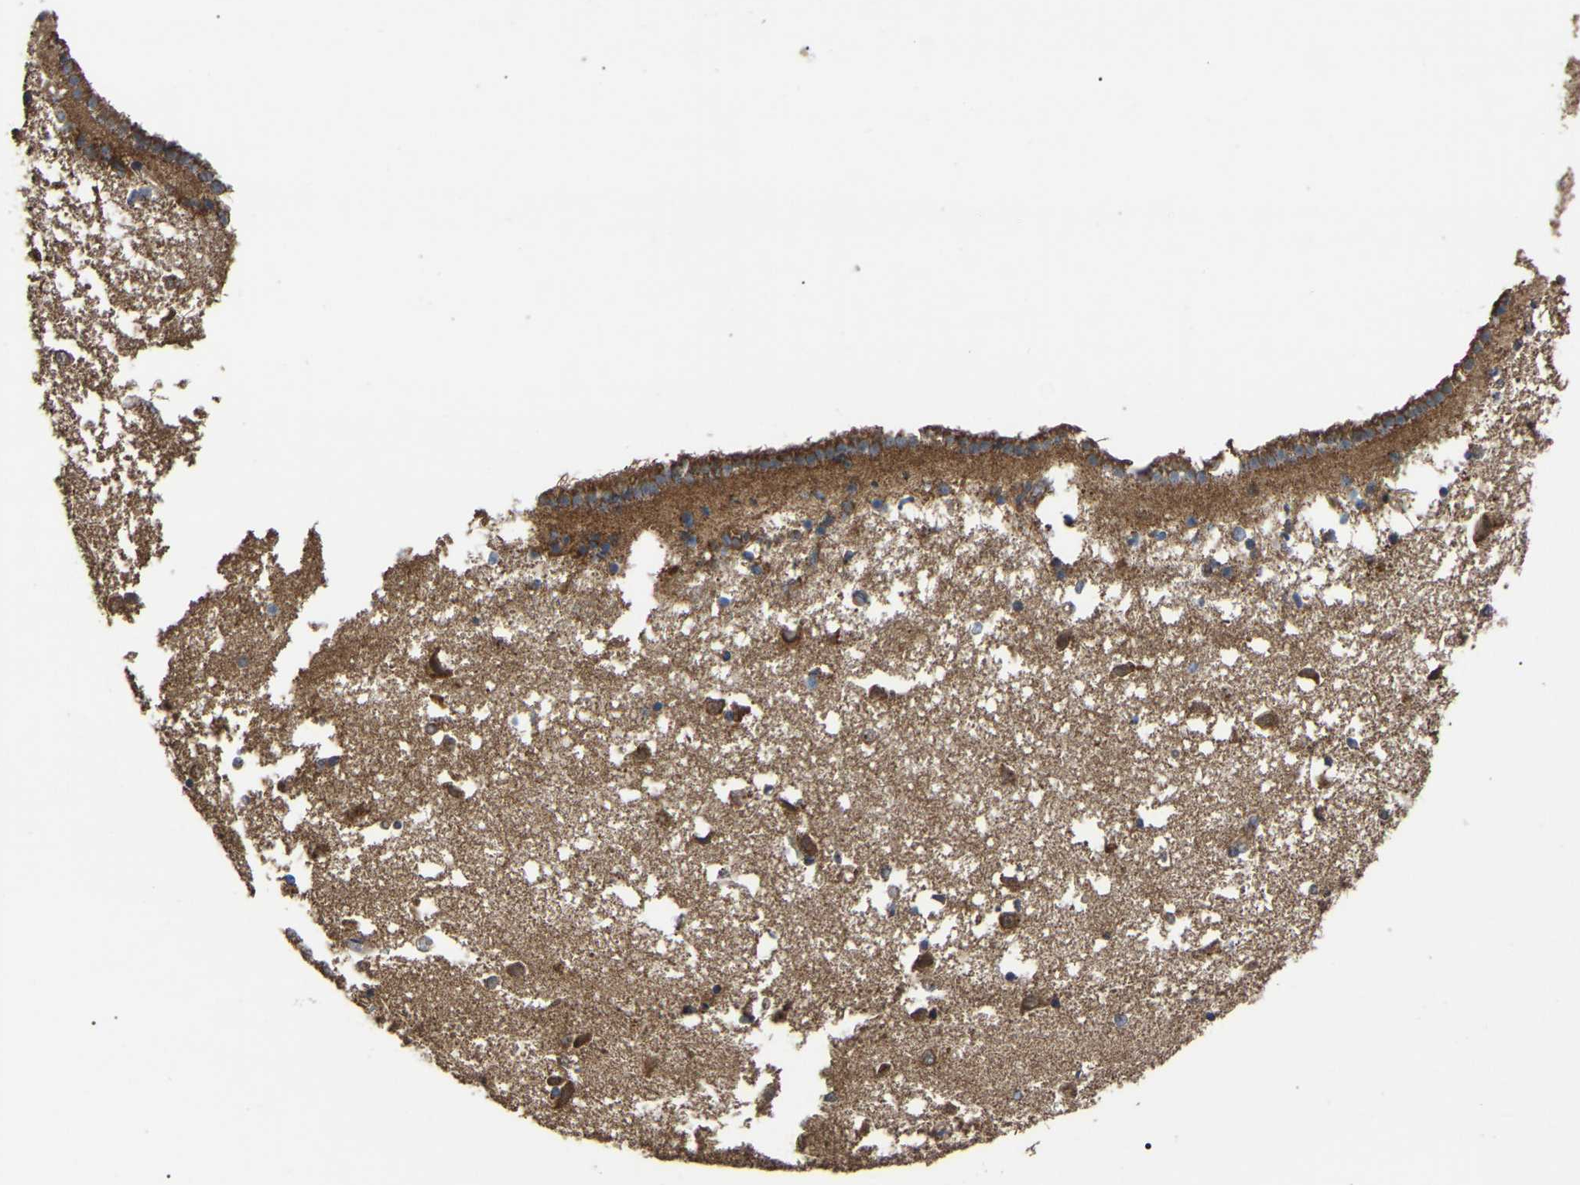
{"staining": {"intensity": "negative", "quantity": "none", "location": "none"}, "tissue": "caudate", "cell_type": "Glial cells", "image_type": "normal", "snomed": [{"axis": "morphology", "description": "Normal tissue, NOS"}, {"axis": "topography", "description": "Lateral ventricle wall"}], "caption": "Immunohistochemical staining of unremarkable human caudate demonstrates no significant positivity in glial cells.", "gene": "GCC1", "patient": {"sex": "male", "age": 45}}